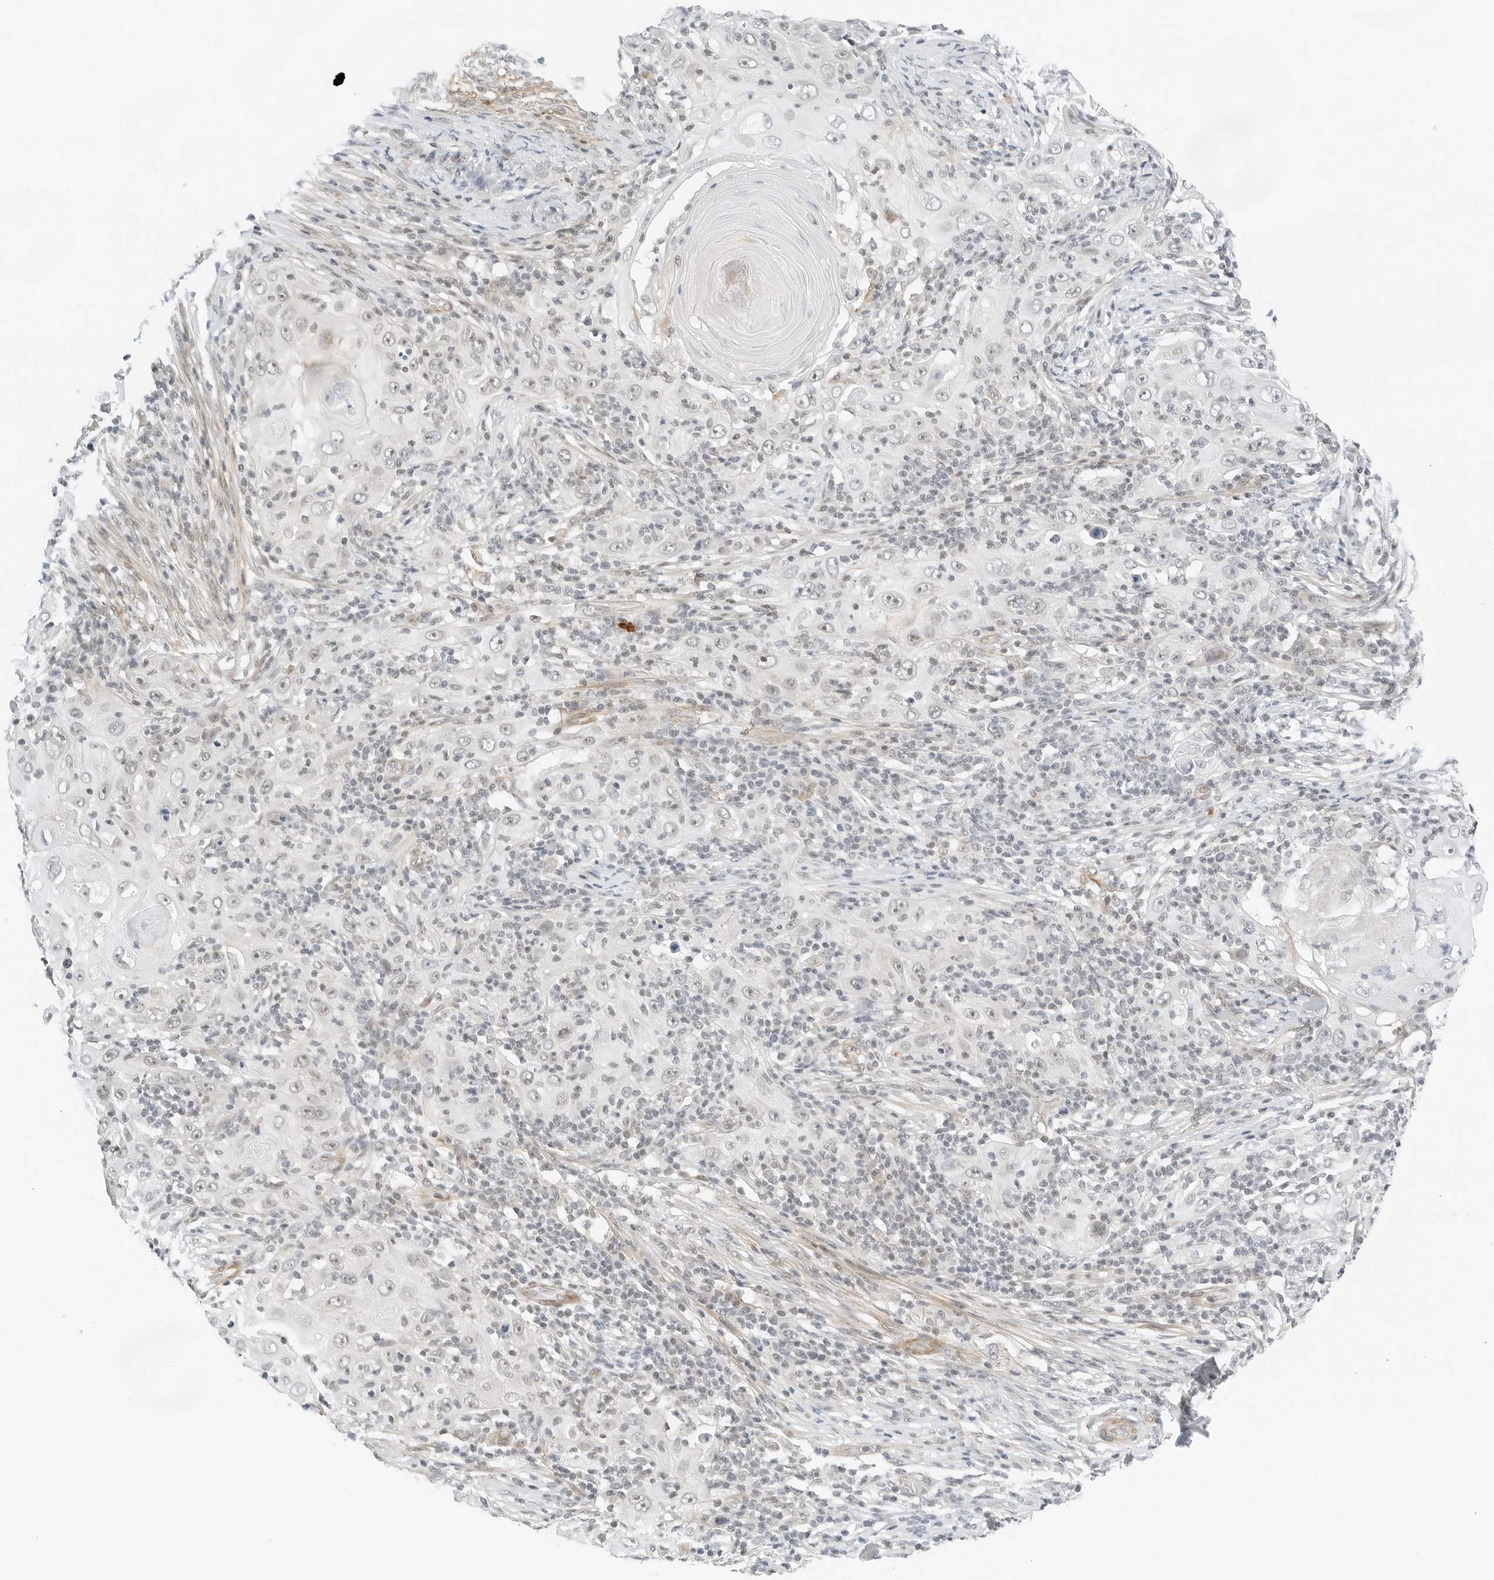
{"staining": {"intensity": "weak", "quantity": "25%-75%", "location": "nuclear"}, "tissue": "skin cancer", "cell_type": "Tumor cells", "image_type": "cancer", "snomed": [{"axis": "morphology", "description": "Squamous cell carcinoma, NOS"}, {"axis": "topography", "description": "Skin"}], "caption": "Immunohistochemistry image of neoplastic tissue: squamous cell carcinoma (skin) stained using immunohistochemistry displays low levels of weak protein expression localized specifically in the nuclear of tumor cells, appearing as a nuclear brown color.", "gene": "NEO1", "patient": {"sex": "female", "age": 88}}